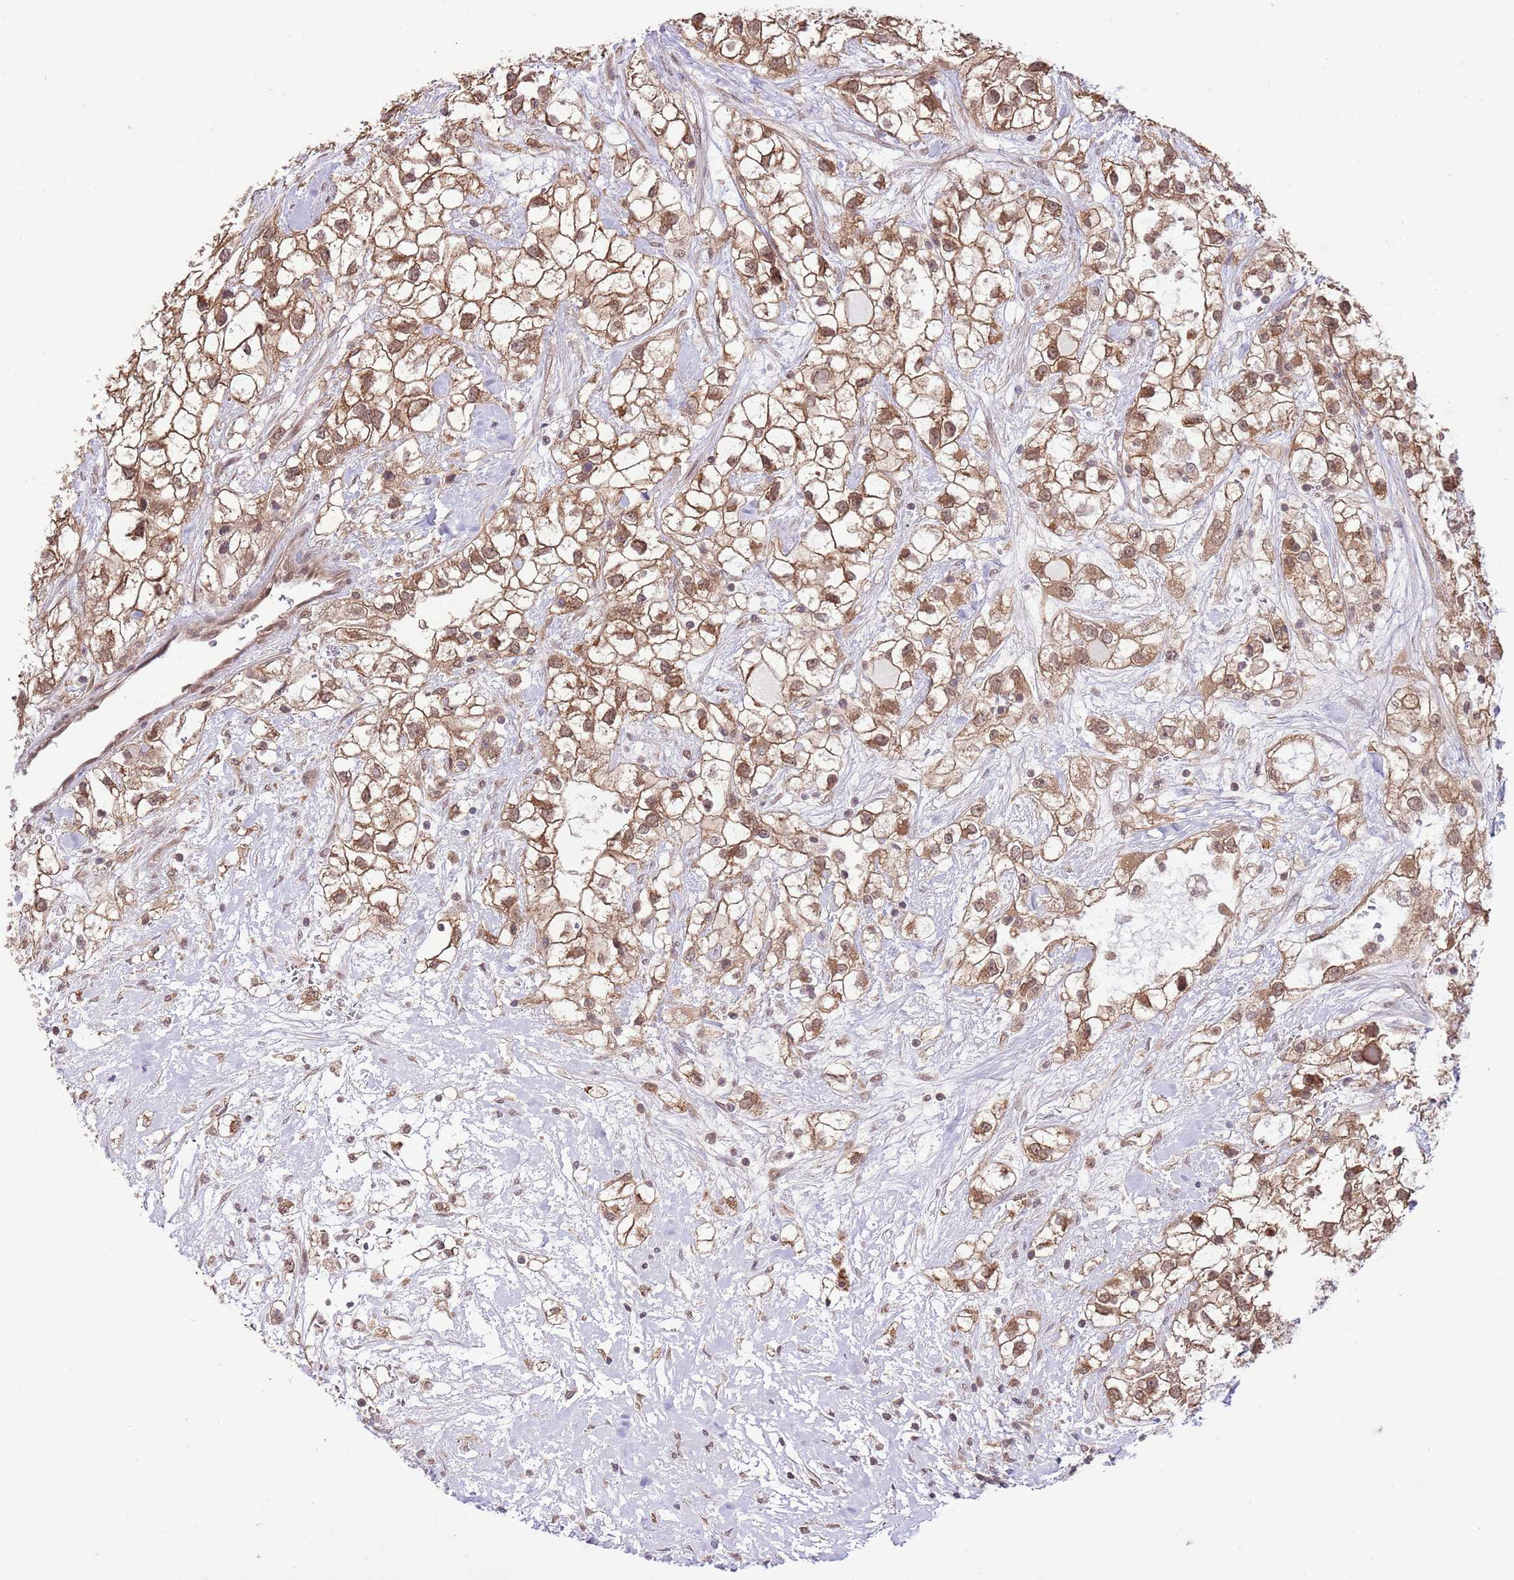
{"staining": {"intensity": "moderate", "quantity": ">75%", "location": "cytoplasmic/membranous,nuclear"}, "tissue": "renal cancer", "cell_type": "Tumor cells", "image_type": "cancer", "snomed": [{"axis": "morphology", "description": "Adenocarcinoma, NOS"}, {"axis": "topography", "description": "Kidney"}], "caption": "Renal adenocarcinoma tissue reveals moderate cytoplasmic/membranous and nuclear staining in approximately >75% of tumor cells, visualized by immunohistochemistry.", "gene": "AMIGO1", "patient": {"sex": "male", "age": 59}}